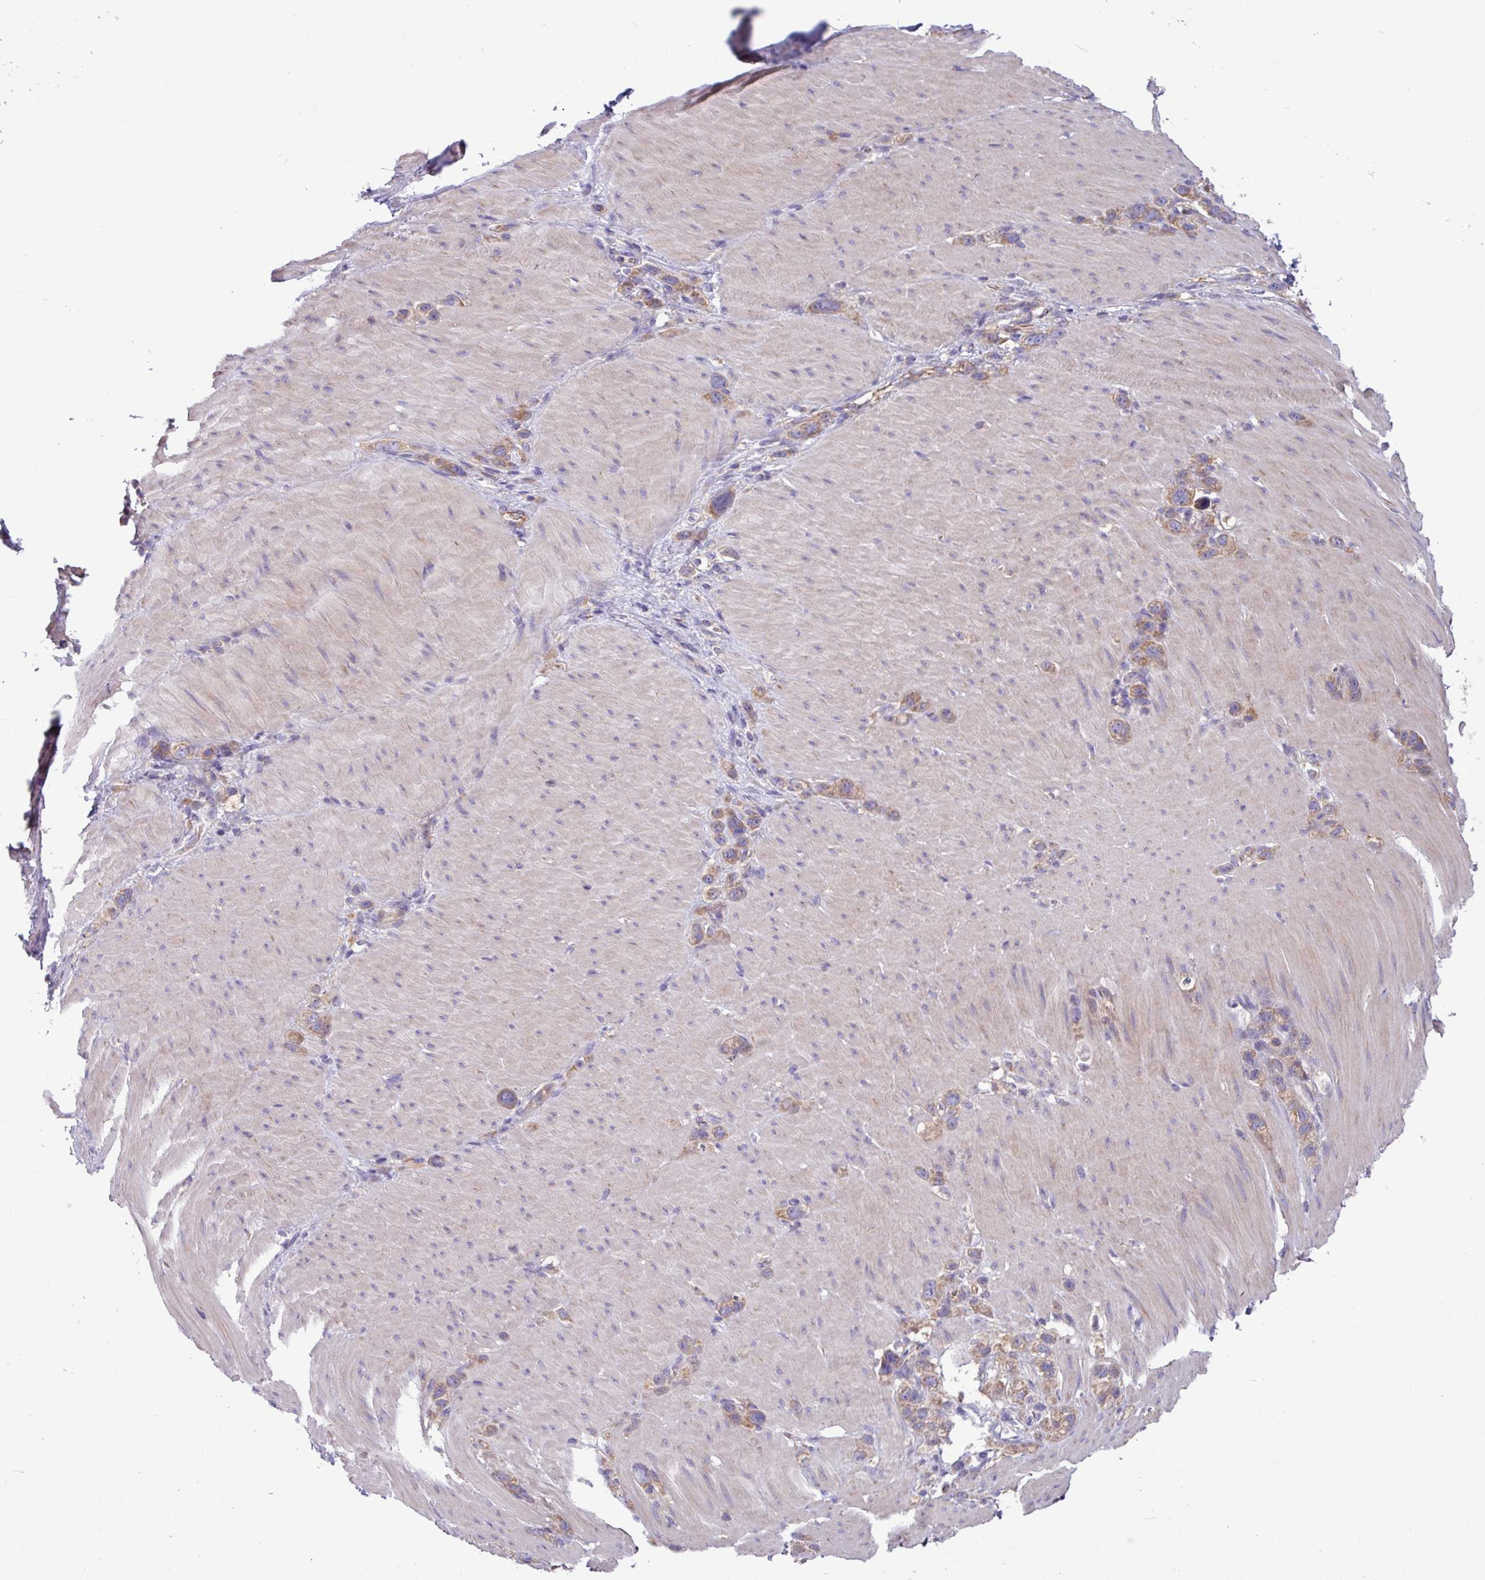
{"staining": {"intensity": "moderate", "quantity": ">75%", "location": "cytoplasmic/membranous"}, "tissue": "stomach cancer", "cell_type": "Tumor cells", "image_type": "cancer", "snomed": [{"axis": "morphology", "description": "Adenocarcinoma, NOS"}, {"axis": "topography", "description": "Stomach"}], "caption": "A photomicrograph of adenocarcinoma (stomach) stained for a protein displays moderate cytoplasmic/membranous brown staining in tumor cells.", "gene": "PPM1J", "patient": {"sex": "female", "age": 65}}